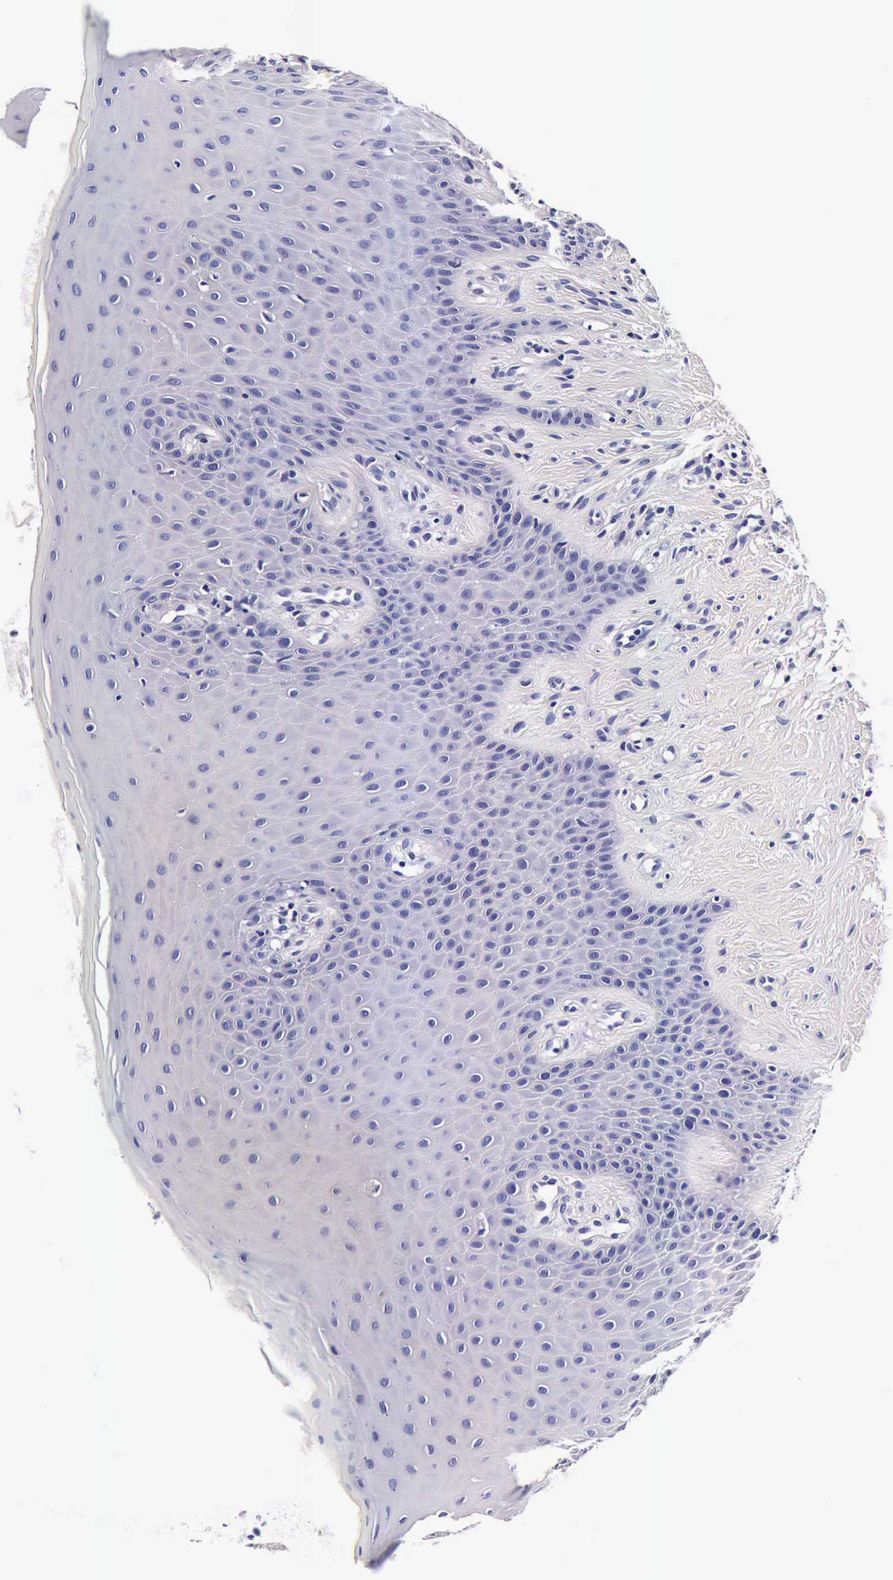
{"staining": {"intensity": "negative", "quantity": "none", "location": "none"}, "tissue": "oral mucosa", "cell_type": "Squamous epithelial cells", "image_type": "normal", "snomed": [{"axis": "morphology", "description": "Normal tissue, NOS"}, {"axis": "topography", "description": "Oral tissue"}], "caption": "DAB (3,3'-diaminobenzidine) immunohistochemical staining of unremarkable oral mucosa demonstrates no significant expression in squamous epithelial cells.", "gene": "IAPP", "patient": {"sex": "male", "age": 69}}